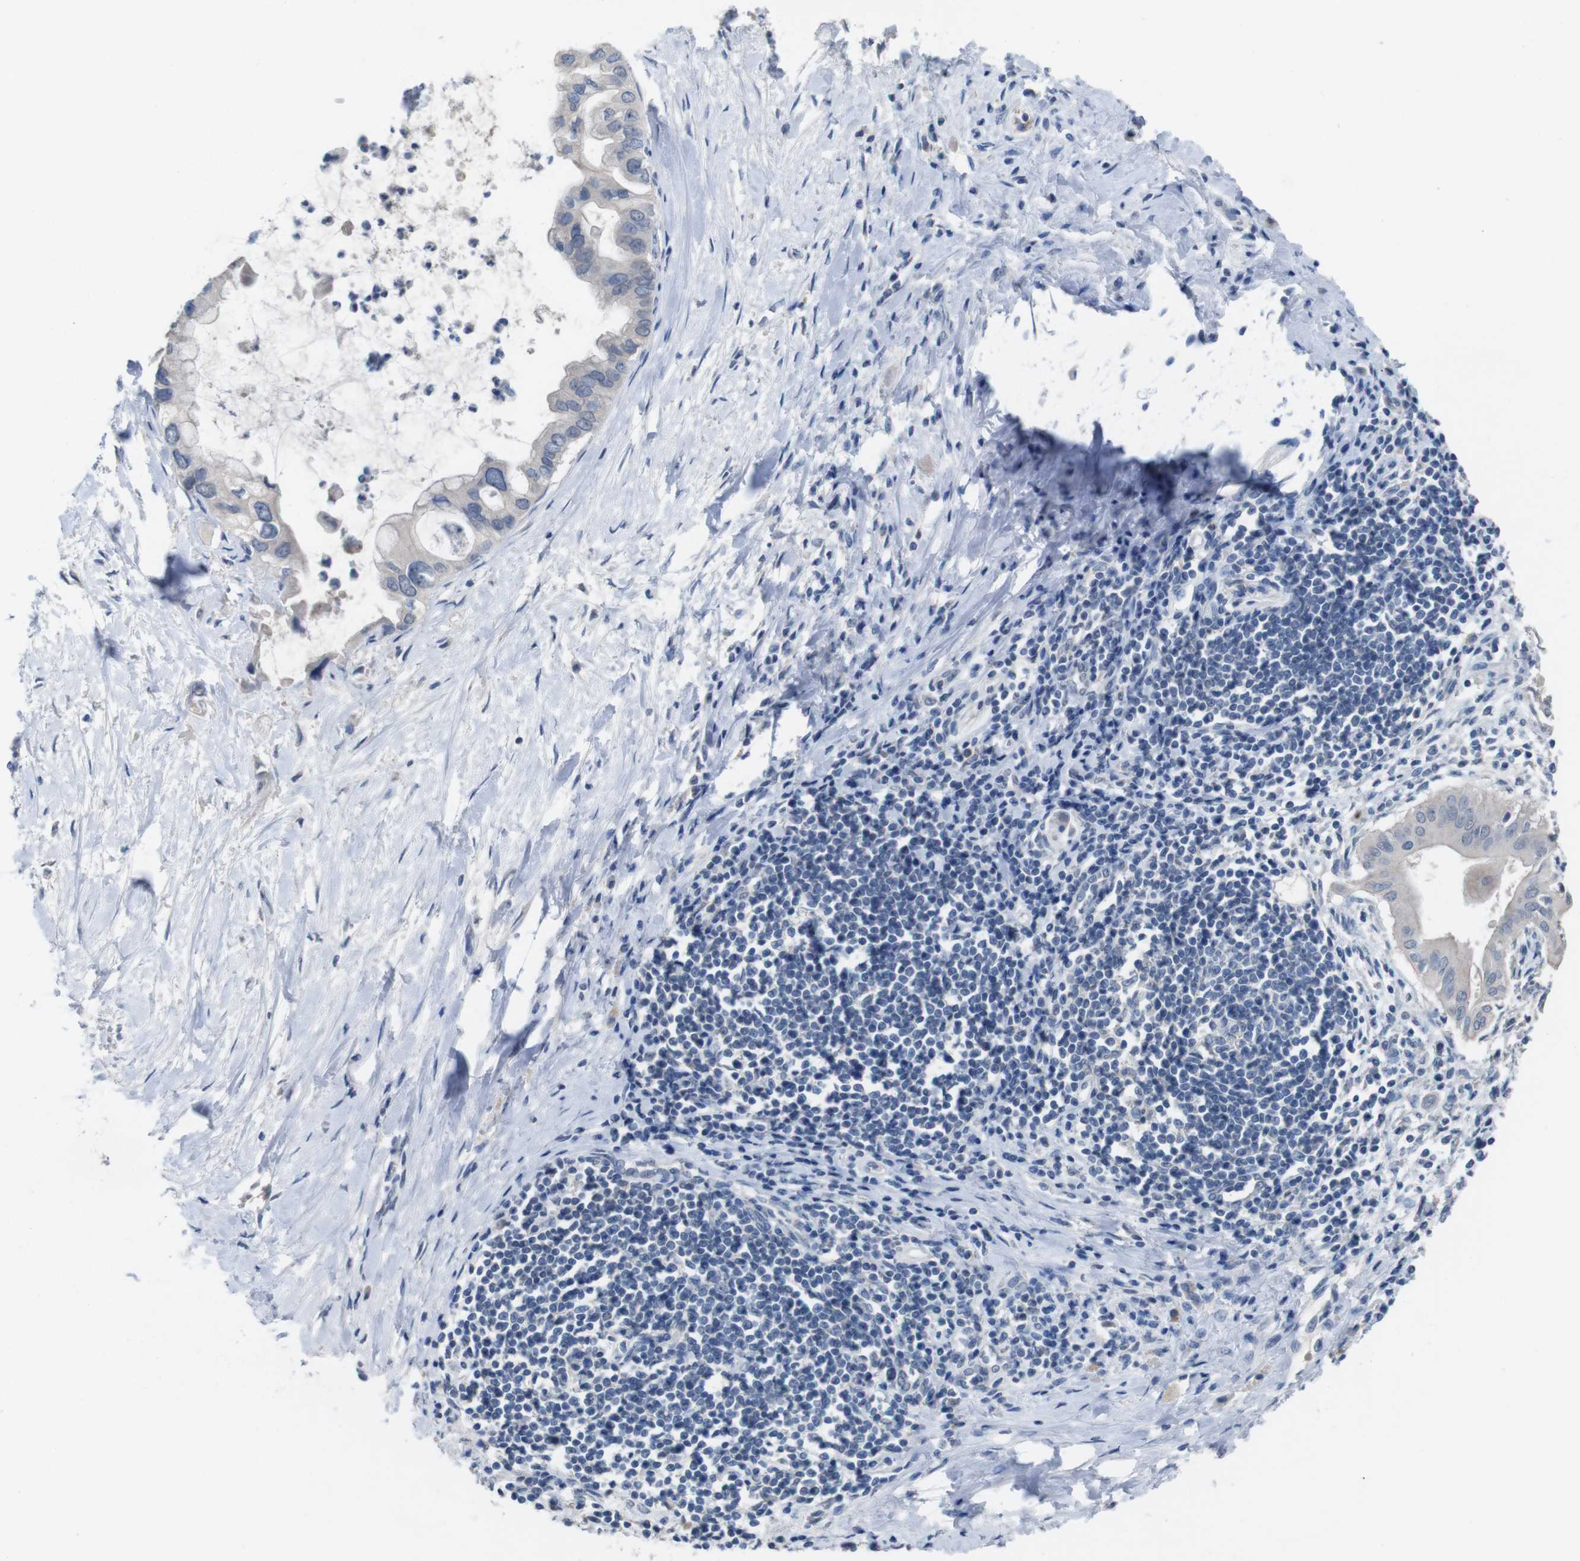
{"staining": {"intensity": "negative", "quantity": "none", "location": "none"}, "tissue": "pancreatic cancer", "cell_type": "Tumor cells", "image_type": "cancer", "snomed": [{"axis": "morphology", "description": "Adenocarcinoma, NOS"}, {"axis": "topography", "description": "Pancreas"}], "caption": "Pancreatic adenocarcinoma was stained to show a protein in brown. There is no significant expression in tumor cells. (Brightfield microscopy of DAB (3,3'-diaminobenzidine) immunohistochemistry (IHC) at high magnification).", "gene": "SLC2A8", "patient": {"sex": "male", "age": 55}}